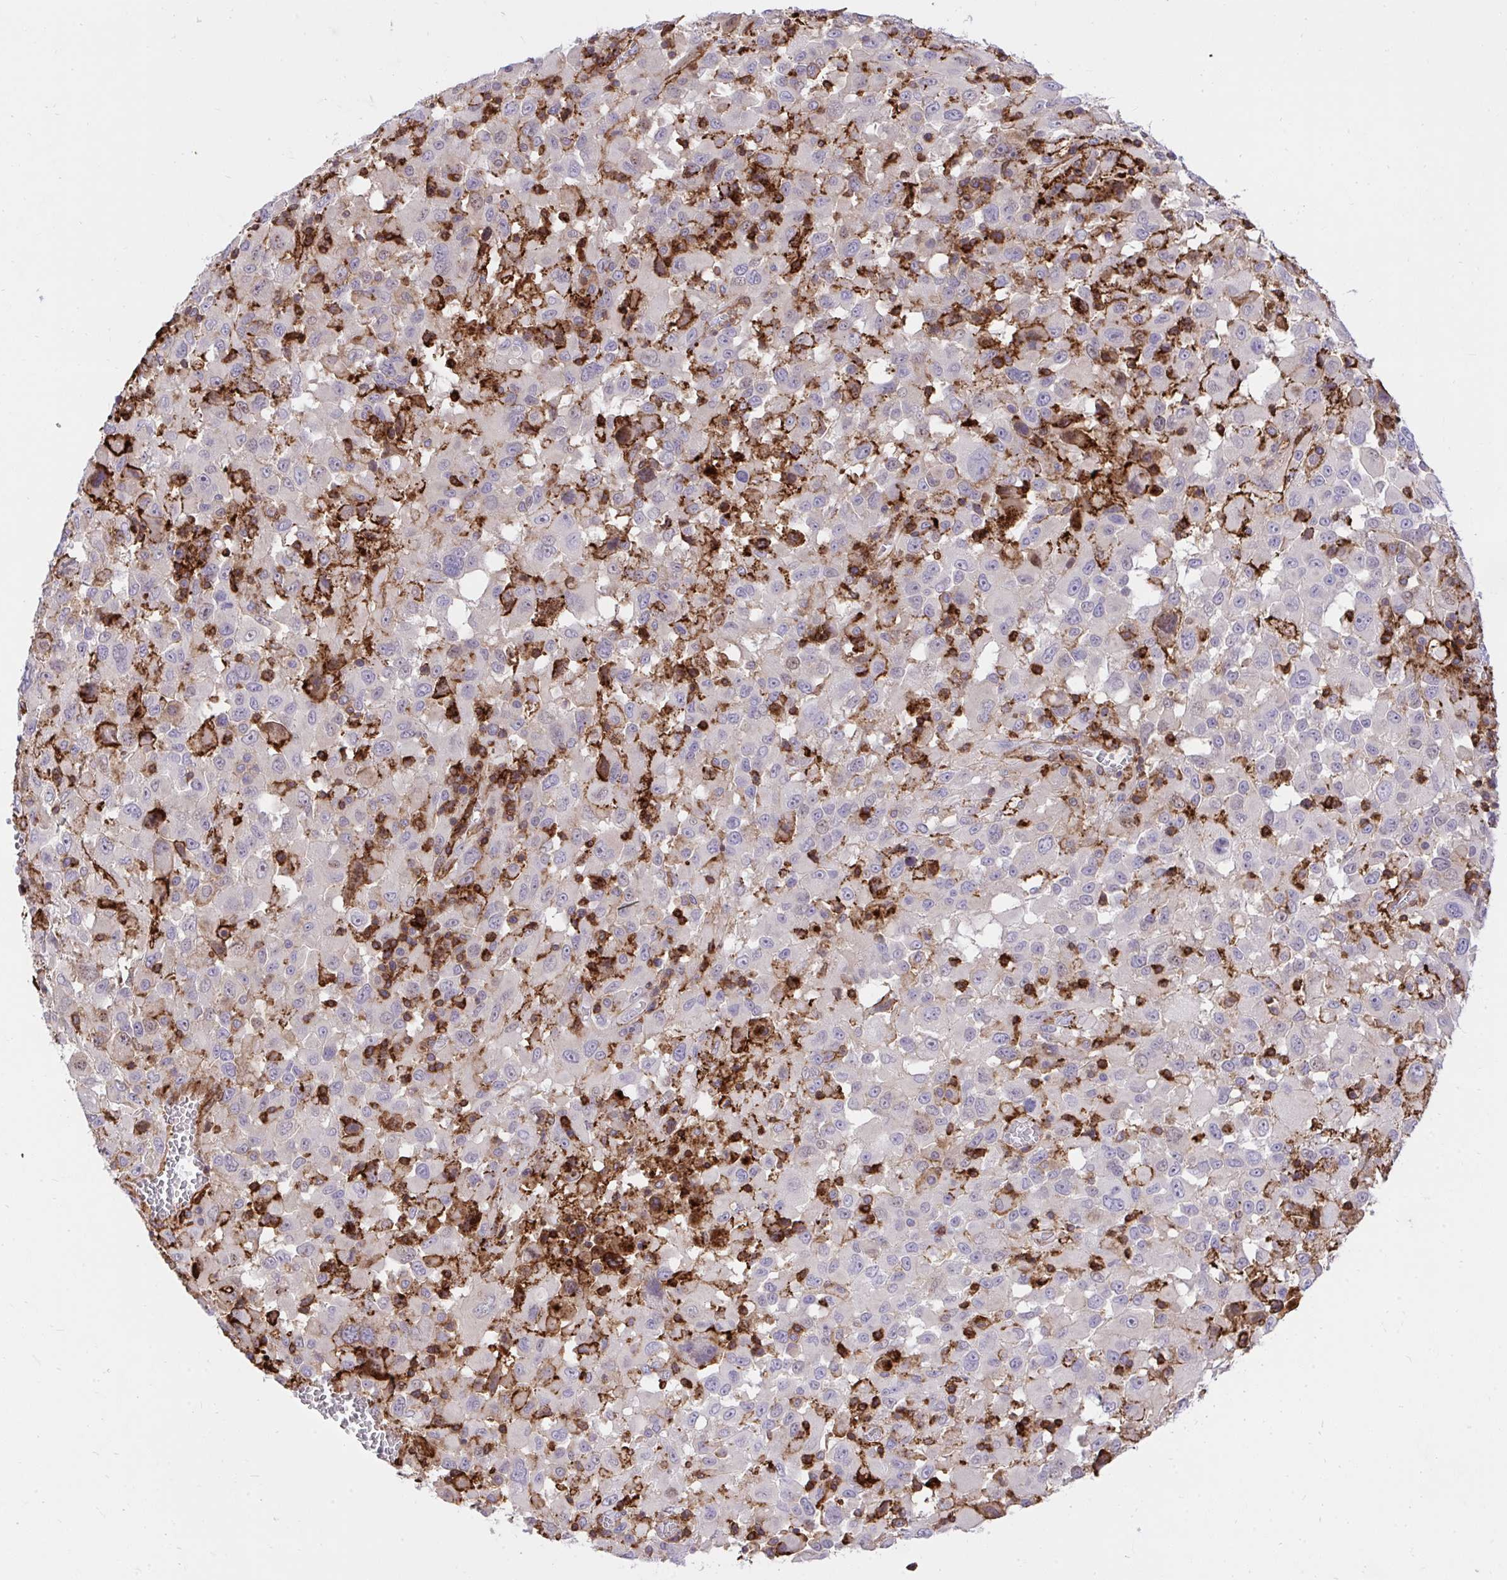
{"staining": {"intensity": "negative", "quantity": "none", "location": "none"}, "tissue": "melanoma", "cell_type": "Tumor cells", "image_type": "cancer", "snomed": [{"axis": "morphology", "description": "Malignant melanoma, Metastatic site"}, {"axis": "topography", "description": "Soft tissue"}], "caption": "High magnification brightfield microscopy of melanoma stained with DAB (brown) and counterstained with hematoxylin (blue): tumor cells show no significant positivity.", "gene": "ERI1", "patient": {"sex": "male", "age": 50}}